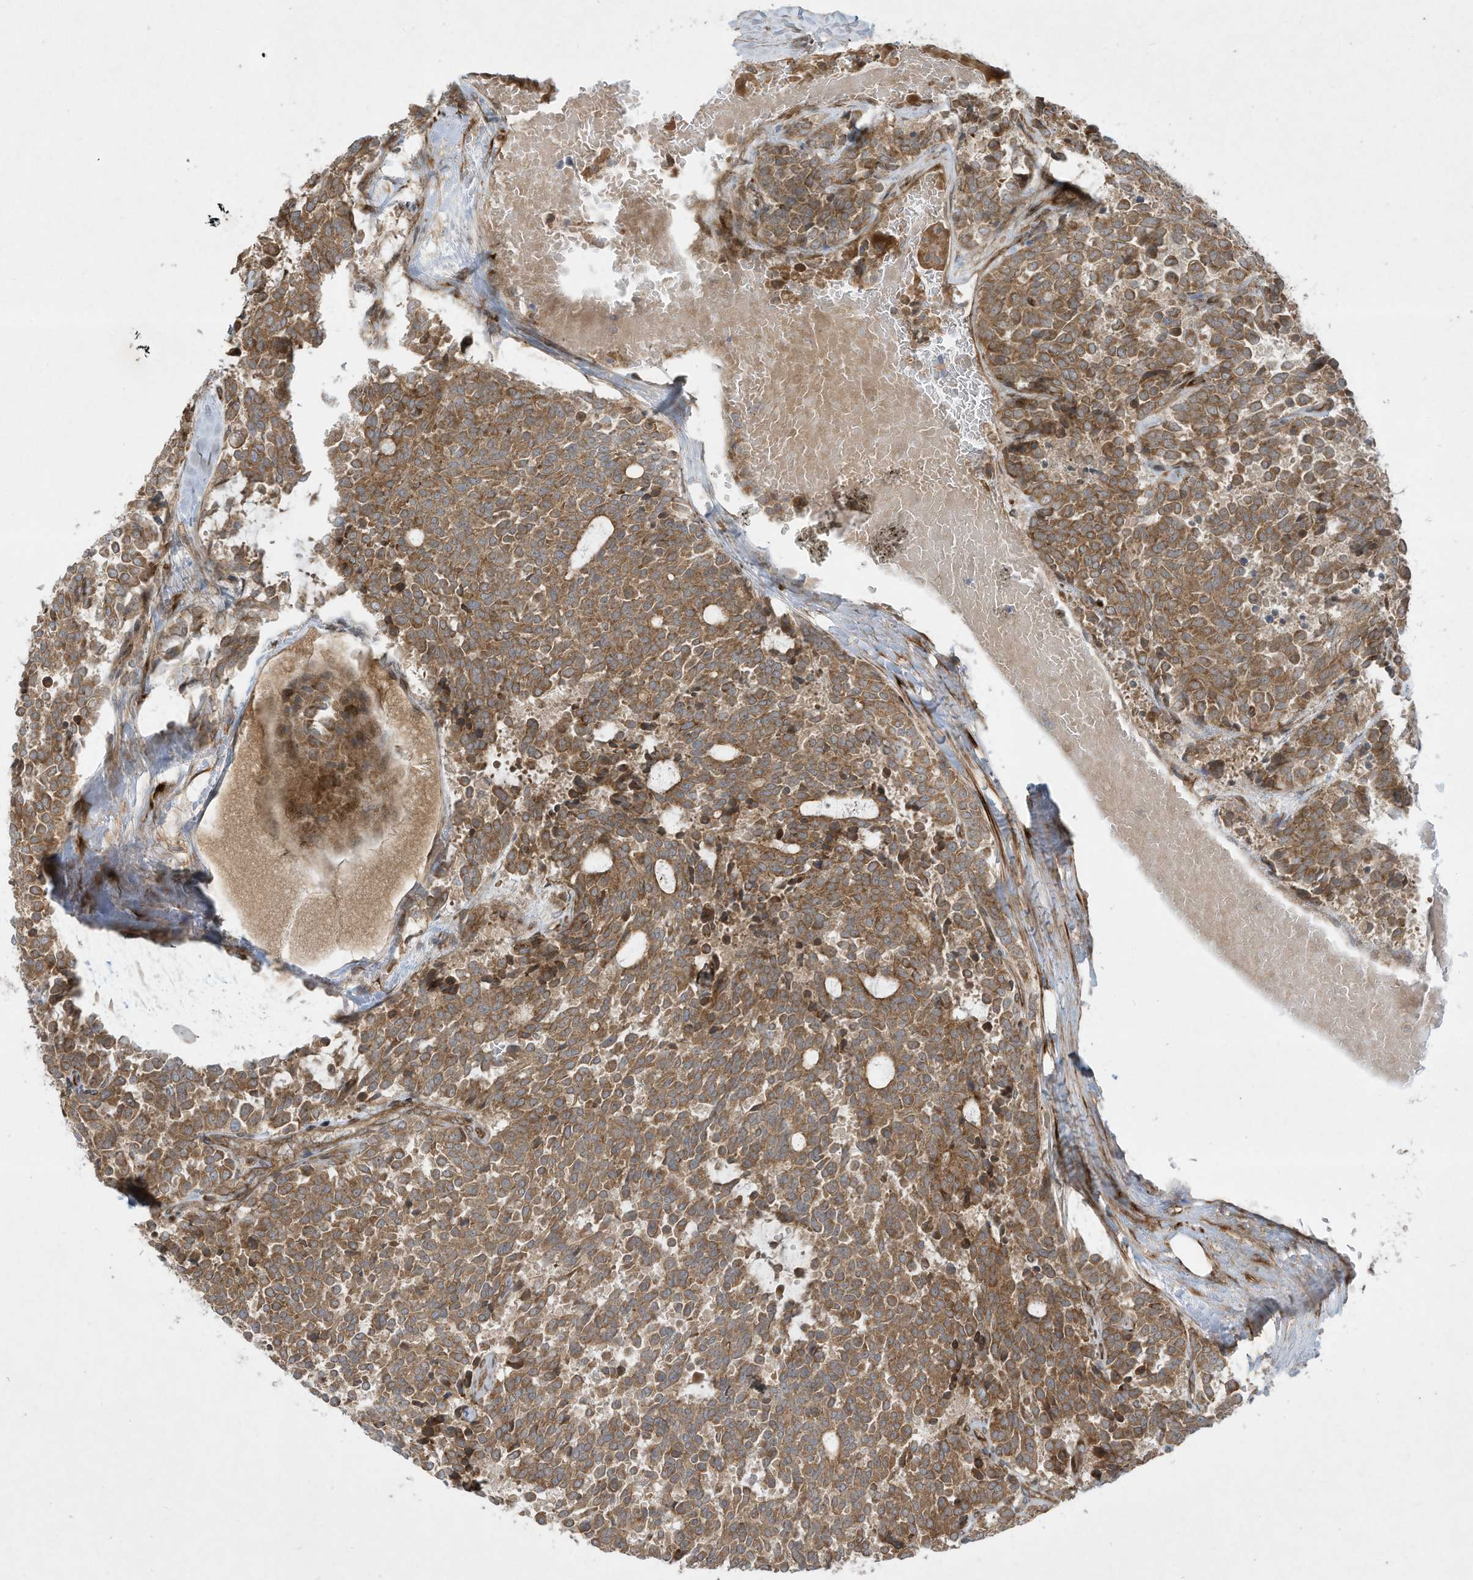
{"staining": {"intensity": "moderate", "quantity": ">75%", "location": "cytoplasmic/membranous"}, "tissue": "carcinoid", "cell_type": "Tumor cells", "image_type": "cancer", "snomed": [{"axis": "morphology", "description": "Carcinoid, malignant, NOS"}, {"axis": "topography", "description": "Pancreas"}], "caption": "Carcinoid (malignant) tissue shows moderate cytoplasmic/membranous positivity in approximately >75% of tumor cells Using DAB (3,3'-diaminobenzidine) (brown) and hematoxylin (blue) stains, captured at high magnification using brightfield microscopy.", "gene": "DDIT4", "patient": {"sex": "female", "age": 54}}